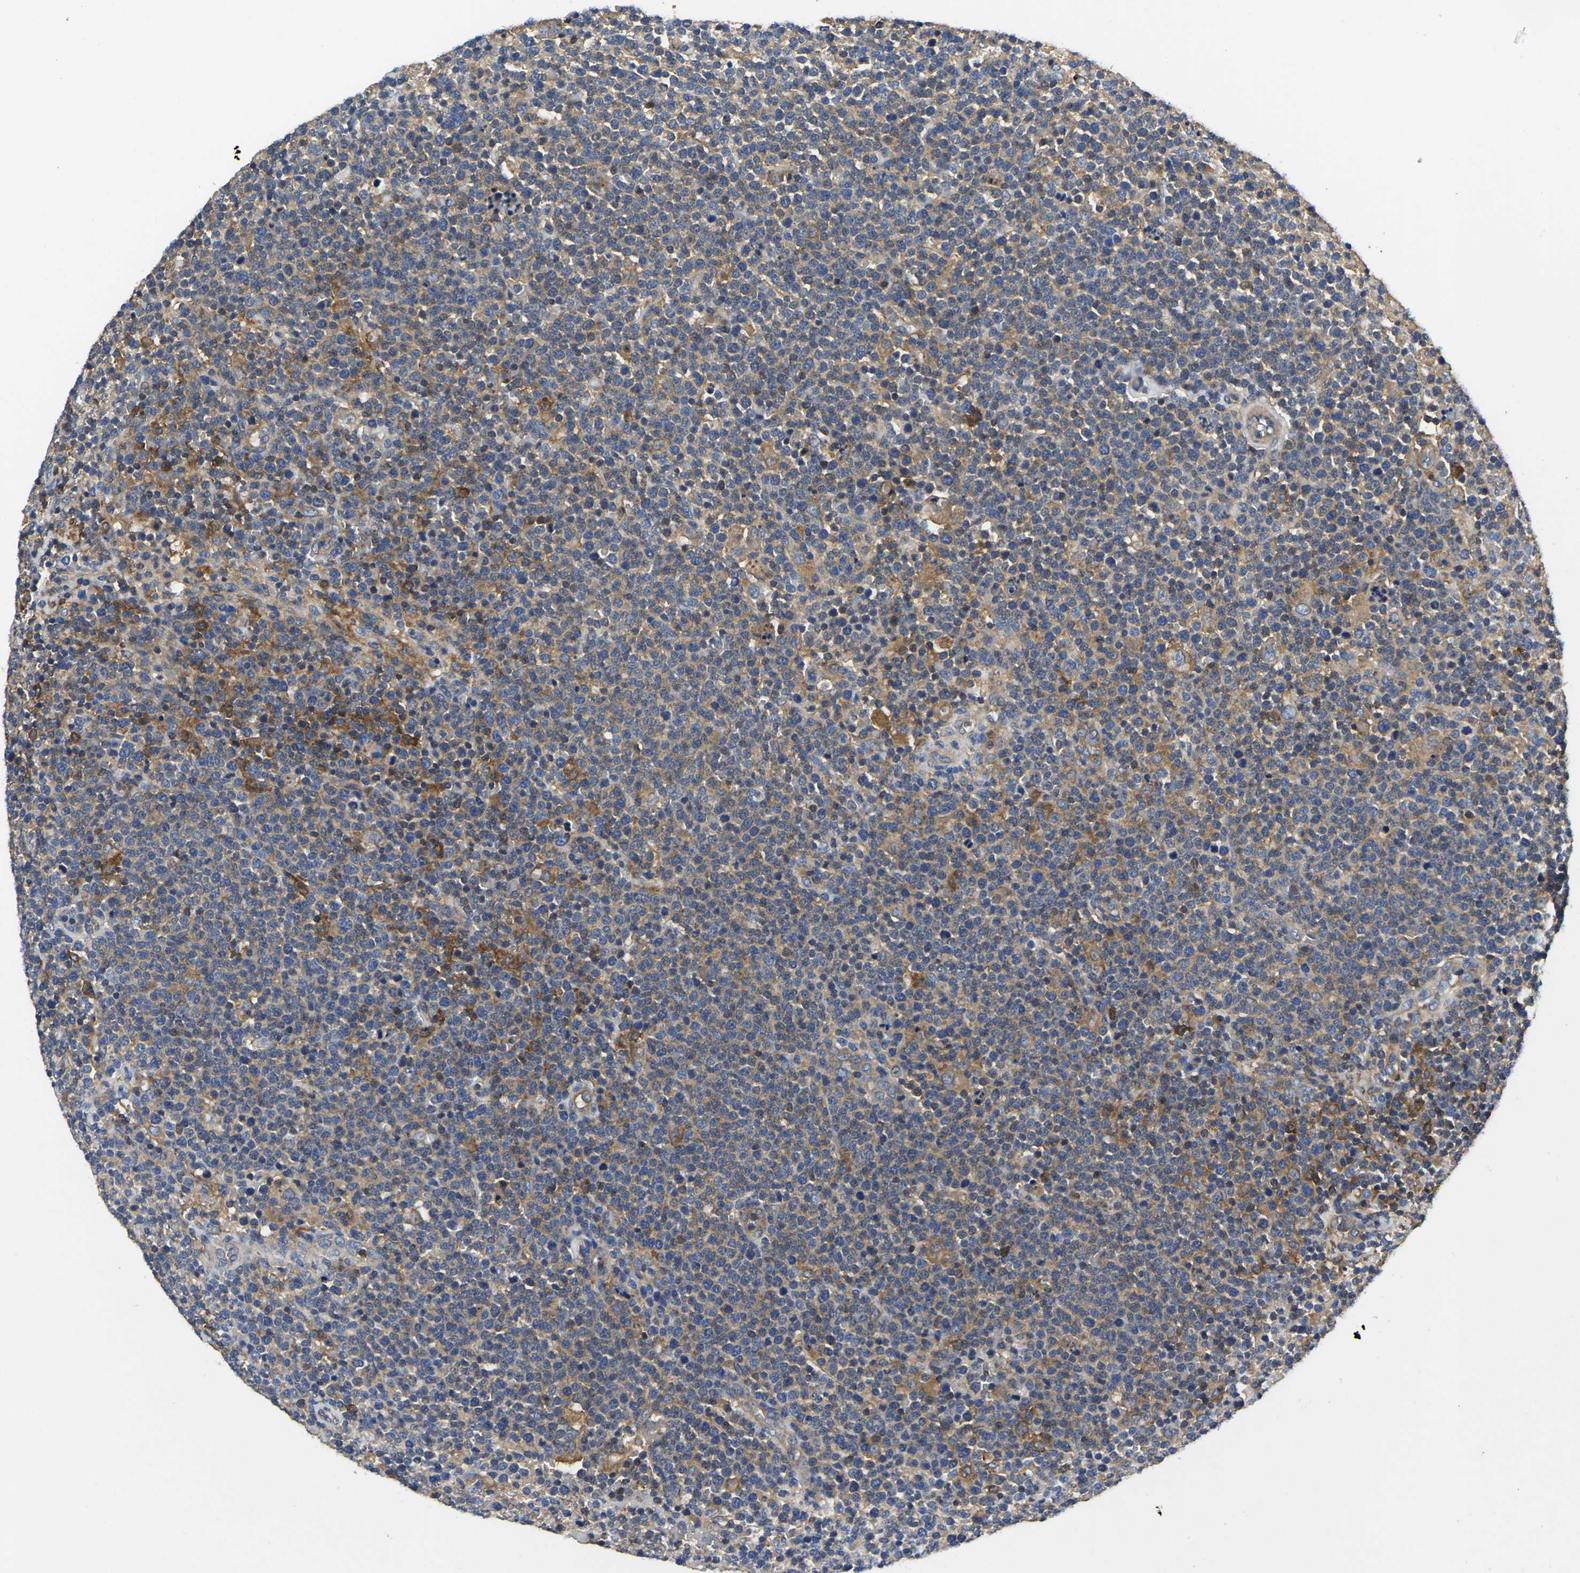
{"staining": {"intensity": "weak", "quantity": "<25%", "location": "cytoplasmic/membranous"}, "tissue": "lymphoma", "cell_type": "Tumor cells", "image_type": "cancer", "snomed": [{"axis": "morphology", "description": "Malignant lymphoma, non-Hodgkin's type, High grade"}, {"axis": "topography", "description": "Lymph node"}], "caption": "Immunohistochemical staining of high-grade malignant lymphoma, non-Hodgkin's type exhibits no significant staining in tumor cells.", "gene": "STAT2", "patient": {"sex": "male", "age": 61}}